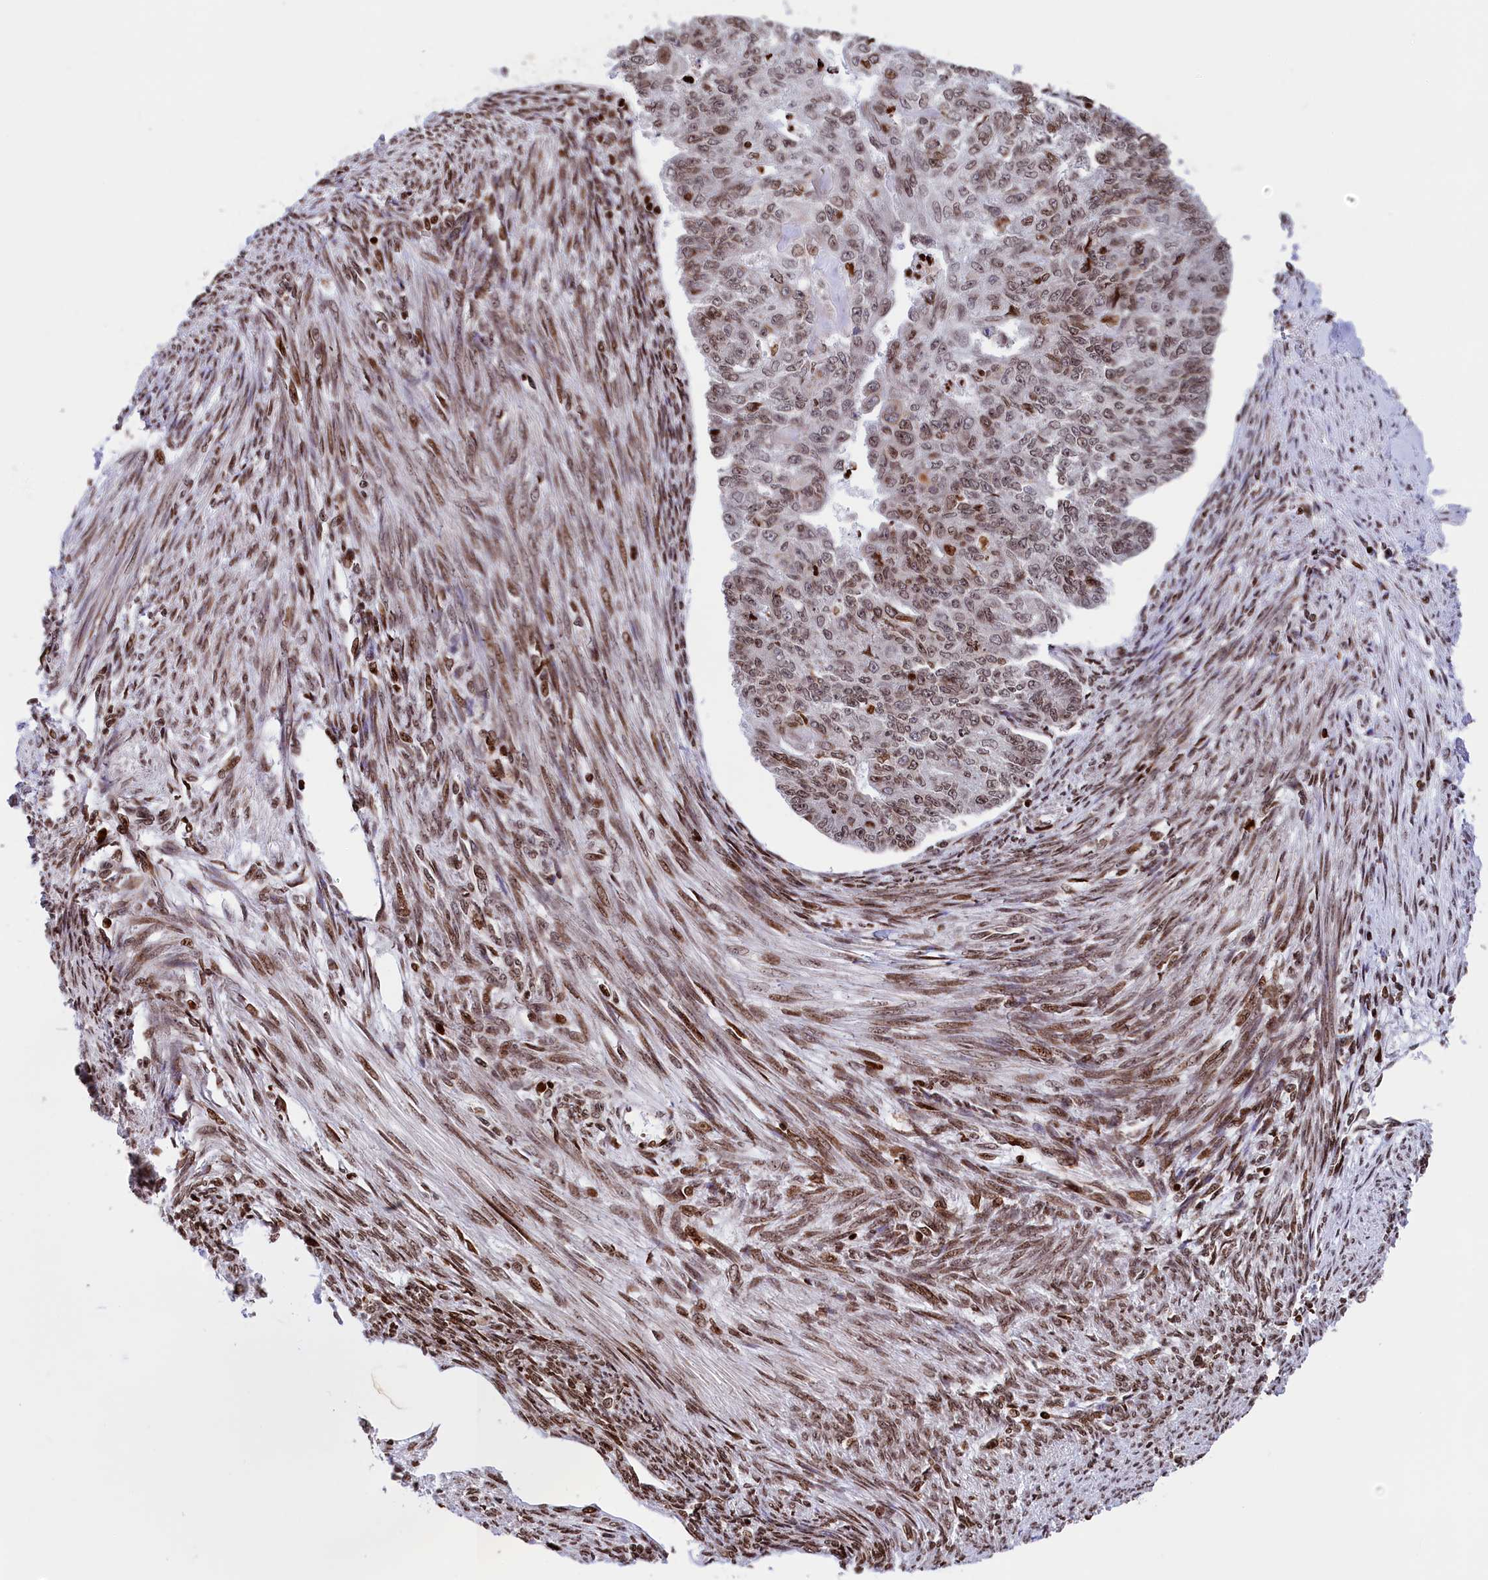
{"staining": {"intensity": "moderate", "quantity": ">75%", "location": "nuclear"}, "tissue": "endometrial cancer", "cell_type": "Tumor cells", "image_type": "cancer", "snomed": [{"axis": "morphology", "description": "Adenocarcinoma, NOS"}, {"axis": "topography", "description": "Endometrium"}], "caption": "Adenocarcinoma (endometrial) stained with IHC displays moderate nuclear staining in about >75% of tumor cells. The staining was performed using DAB (3,3'-diaminobenzidine), with brown indicating positive protein expression. Nuclei are stained blue with hematoxylin.", "gene": "TIMM29", "patient": {"sex": "female", "age": 32}}